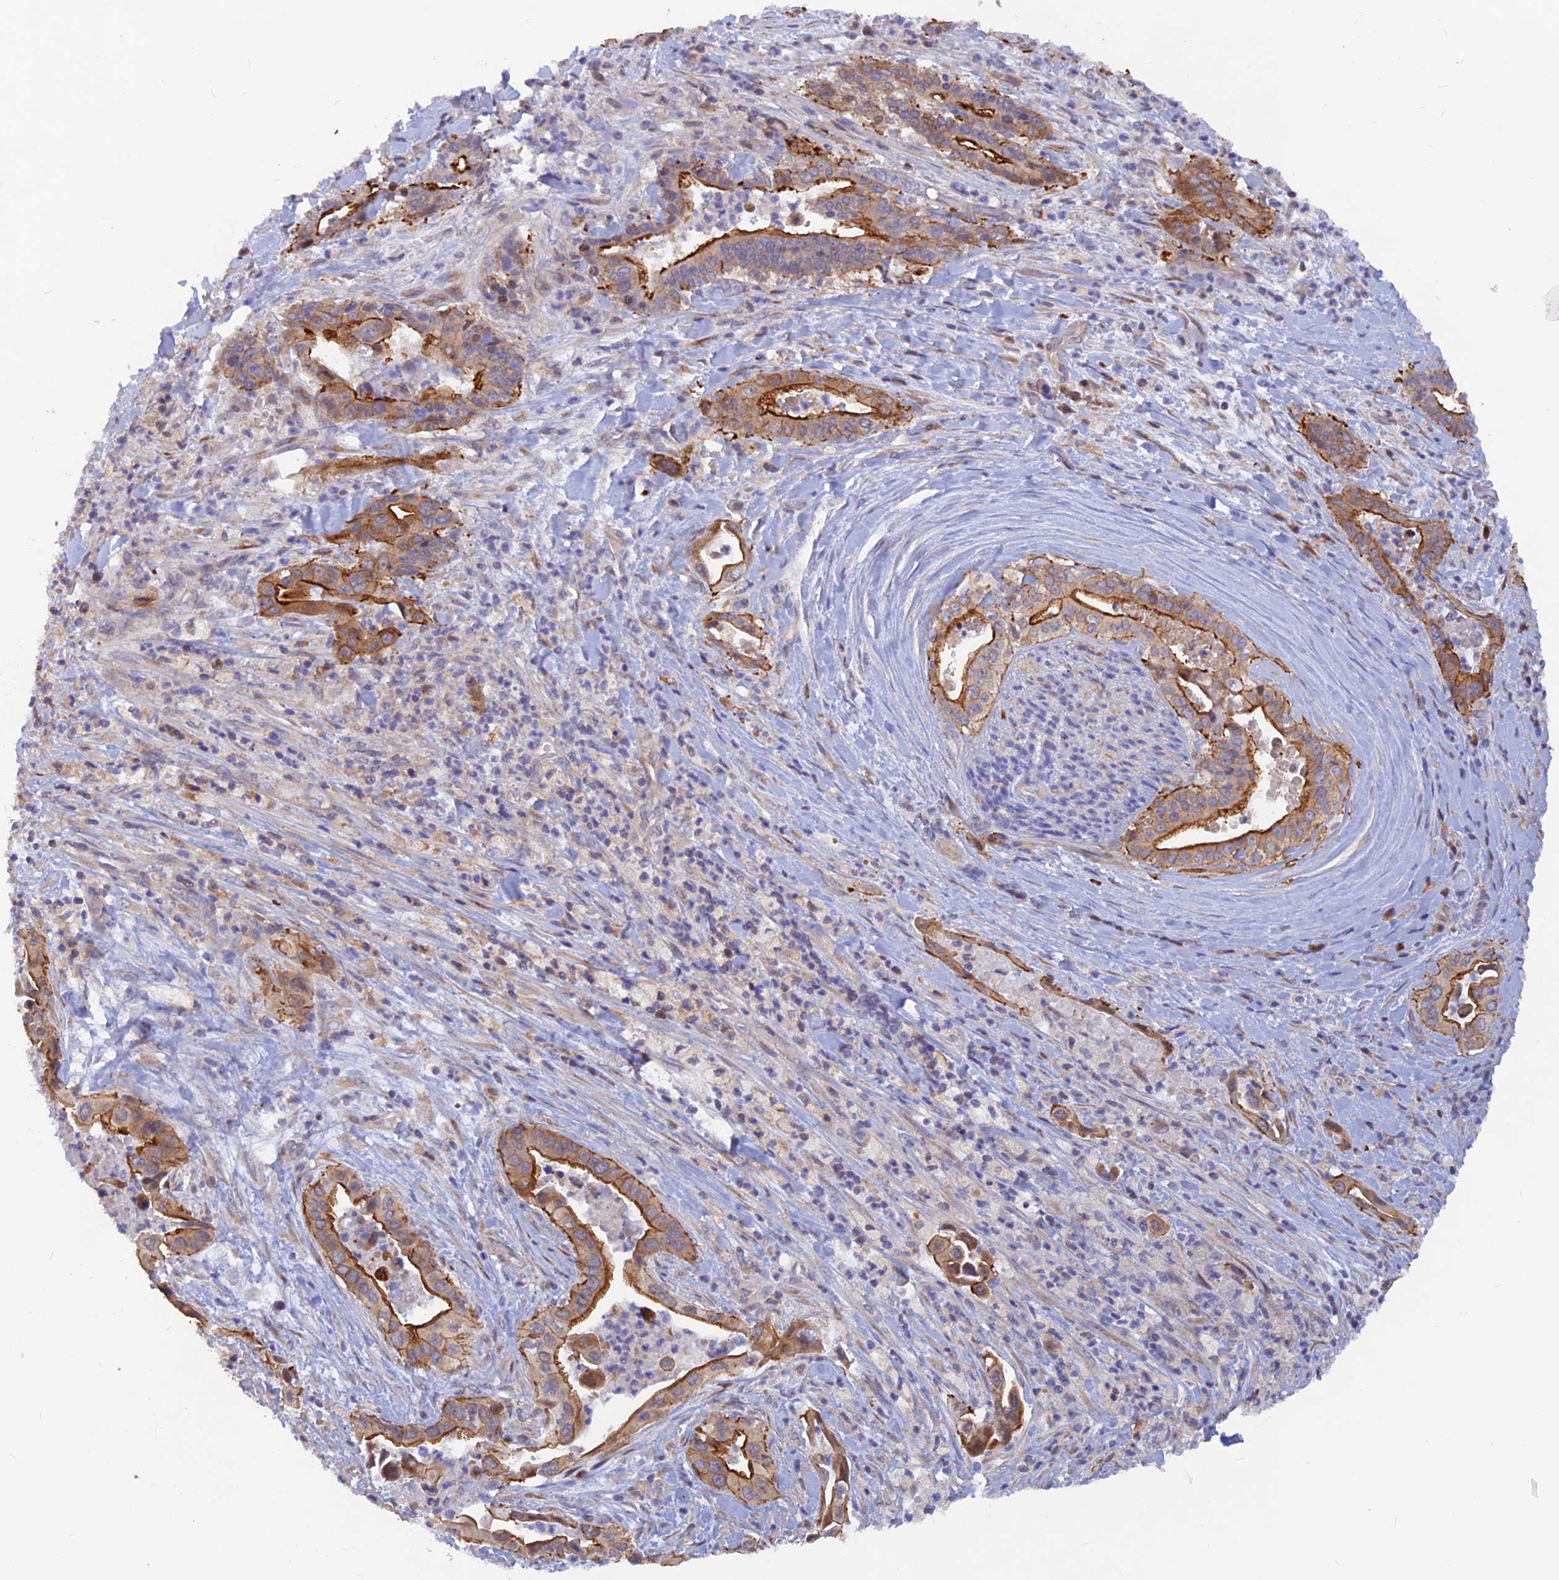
{"staining": {"intensity": "strong", "quantity": ">75%", "location": "cytoplasmic/membranous"}, "tissue": "pancreatic cancer", "cell_type": "Tumor cells", "image_type": "cancer", "snomed": [{"axis": "morphology", "description": "Adenocarcinoma, NOS"}, {"axis": "topography", "description": "Pancreas"}], "caption": "Immunohistochemical staining of adenocarcinoma (pancreatic) demonstrates high levels of strong cytoplasmic/membranous protein staining in about >75% of tumor cells.", "gene": "DNAJC16", "patient": {"sex": "female", "age": 77}}